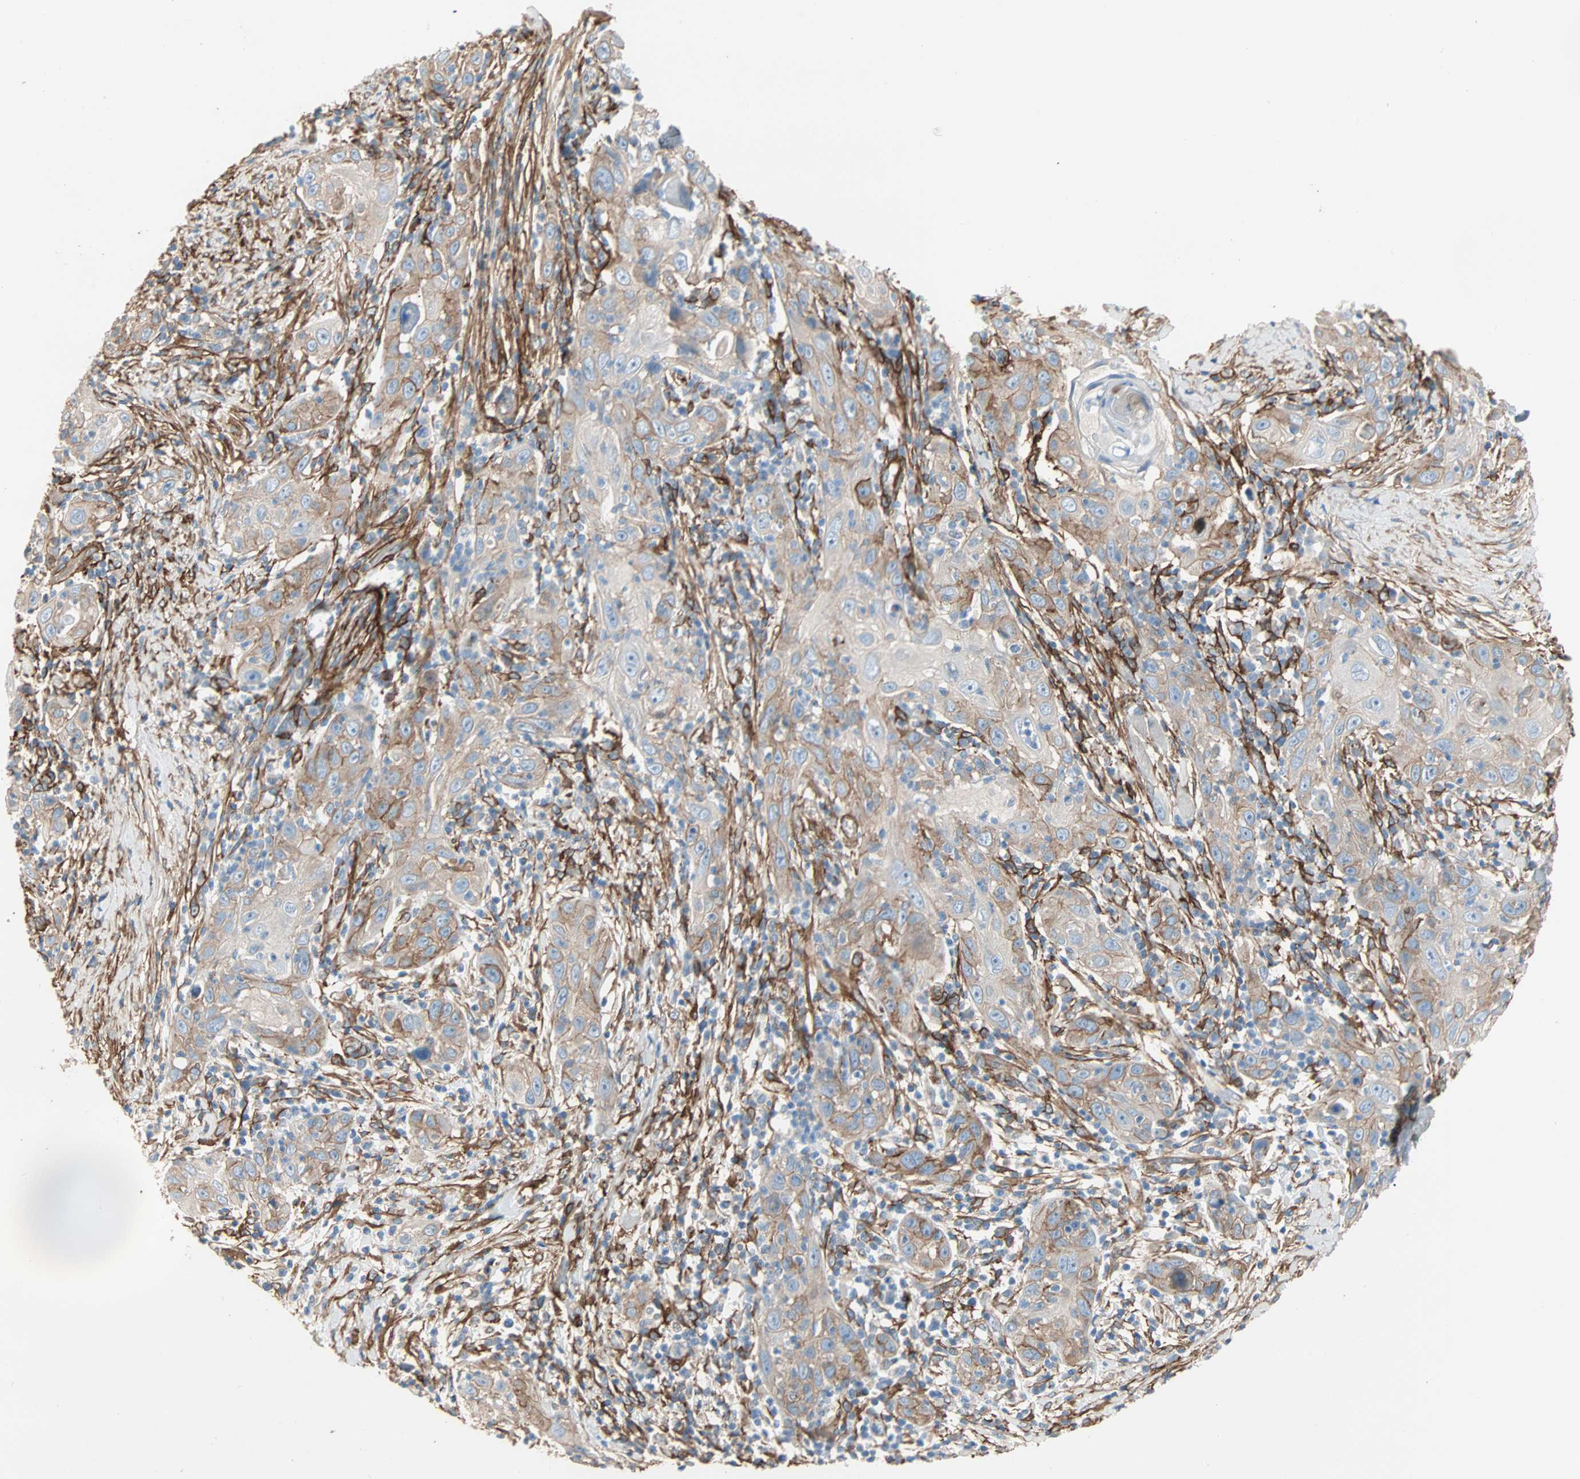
{"staining": {"intensity": "moderate", "quantity": ">75%", "location": "cytoplasmic/membranous"}, "tissue": "skin cancer", "cell_type": "Tumor cells", "image_type": "cancer", "snomed": [{"axis": "morphology", "description": "Squamous cell carcinoma, NOS"}, {"axis": "topography", "description": "Skin"}], "caption": "Immunohistochemical staining of human squamous cell carcinoma (skin) demonstrates moderate cytoplasmic/membranous protein staining in about >75% of tumor cells.", "gene": "EPB41L2", "patient": {"sex": "female", "age": 88}}